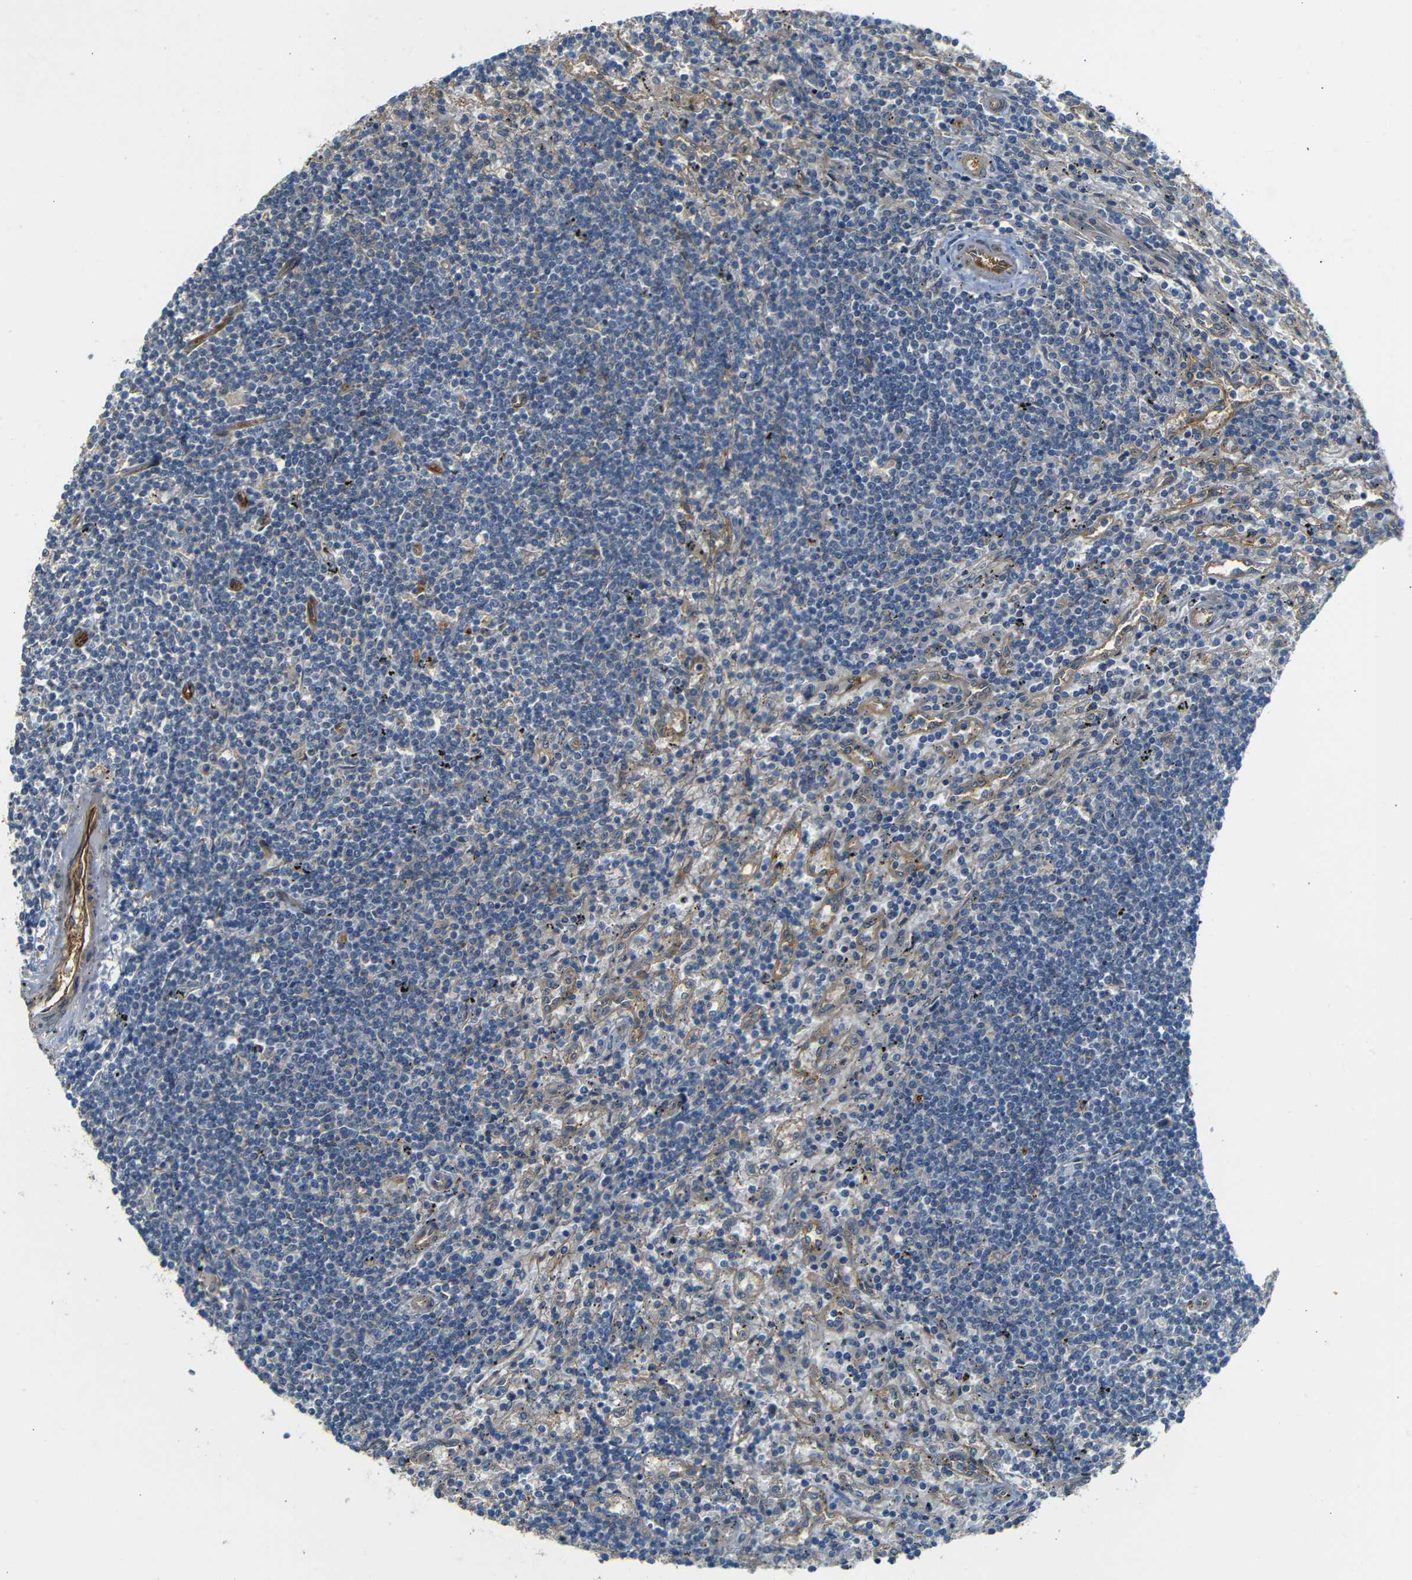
{"staining": {"intensity": "negative", "quantity": "none", "location": "none"}, "tissue": "lymphoma", "cell_type": "Tumor cells", "image_type": "cancer", "snomed": [{"axis": "morphology", "description": "Malignant lymphoma, non-Hodgkin's type, Low grade"}, {"axis": "topography", "description": "Spleen"}], "caption": "Human lymphoma stained for a protein using IHC shows no staining in tumor cells.", "gene": "RELL1", "patient": {"sex": "male", "age": 76}}